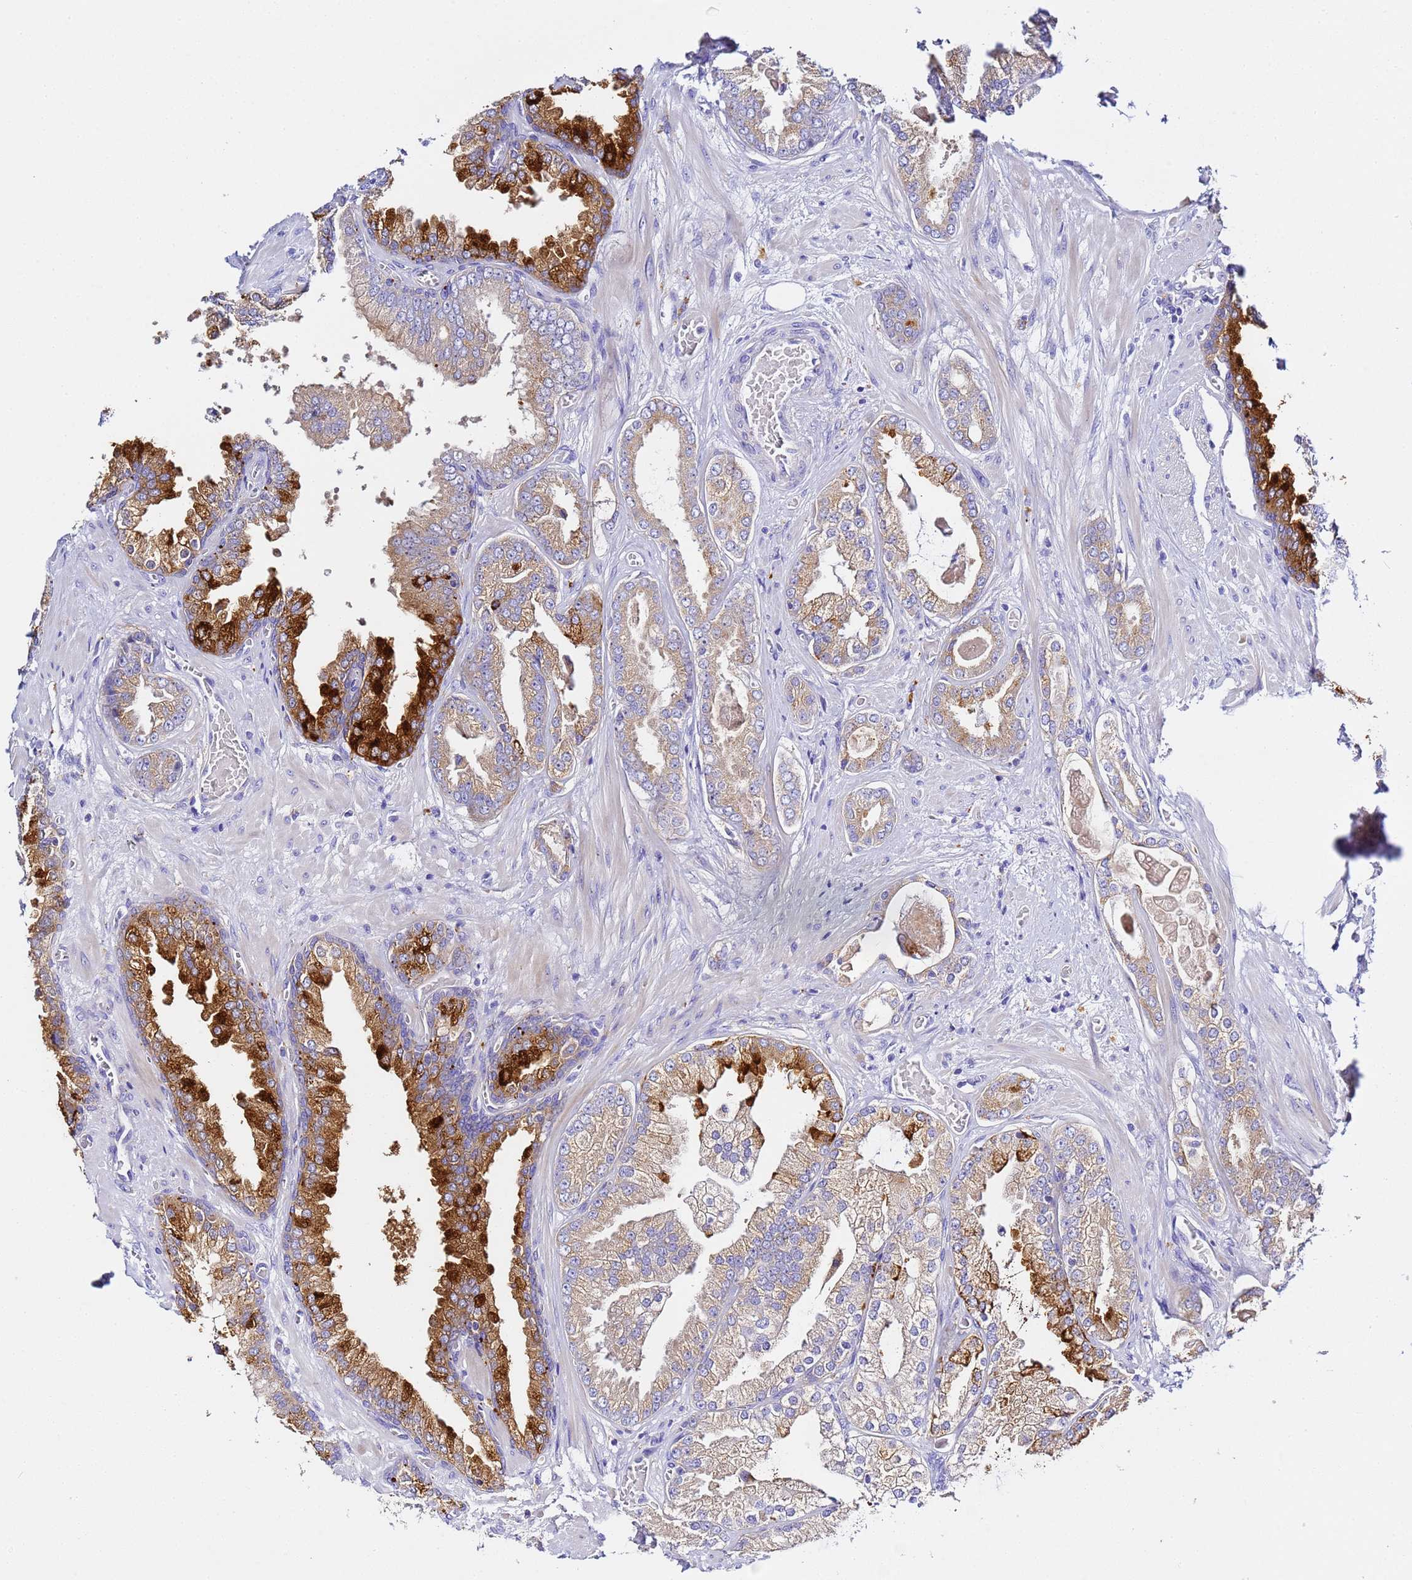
{"staining": {"intensity": "moderate", "quantity": ">75%", "location": "cytoplasmic/membranous"}, "tissue": "prostate cancer", "cell_type": "Tumor cells", "image_type": "cancer", "snomed": [{"axis": "morphology", "description": "Adenocarcinoma, Low grade"}, {"axis": "topography", "description": "Prostate"}], "caption": "Immunohistochemical staining of prostate adenocarcinoma (low-grade) displays medium levels of moderate cytoplasmic/membranous positivity in about >75% of tumor cells. The staining was performed using DAB (3,3'-diaminobenzidine) to visualize the protein expression in brown, while the nuclei were stained in blue with hematoxylin (Magnification: 20x).", "gene": "VTI1B", "patient": {"sex": "male", "age": 57}}